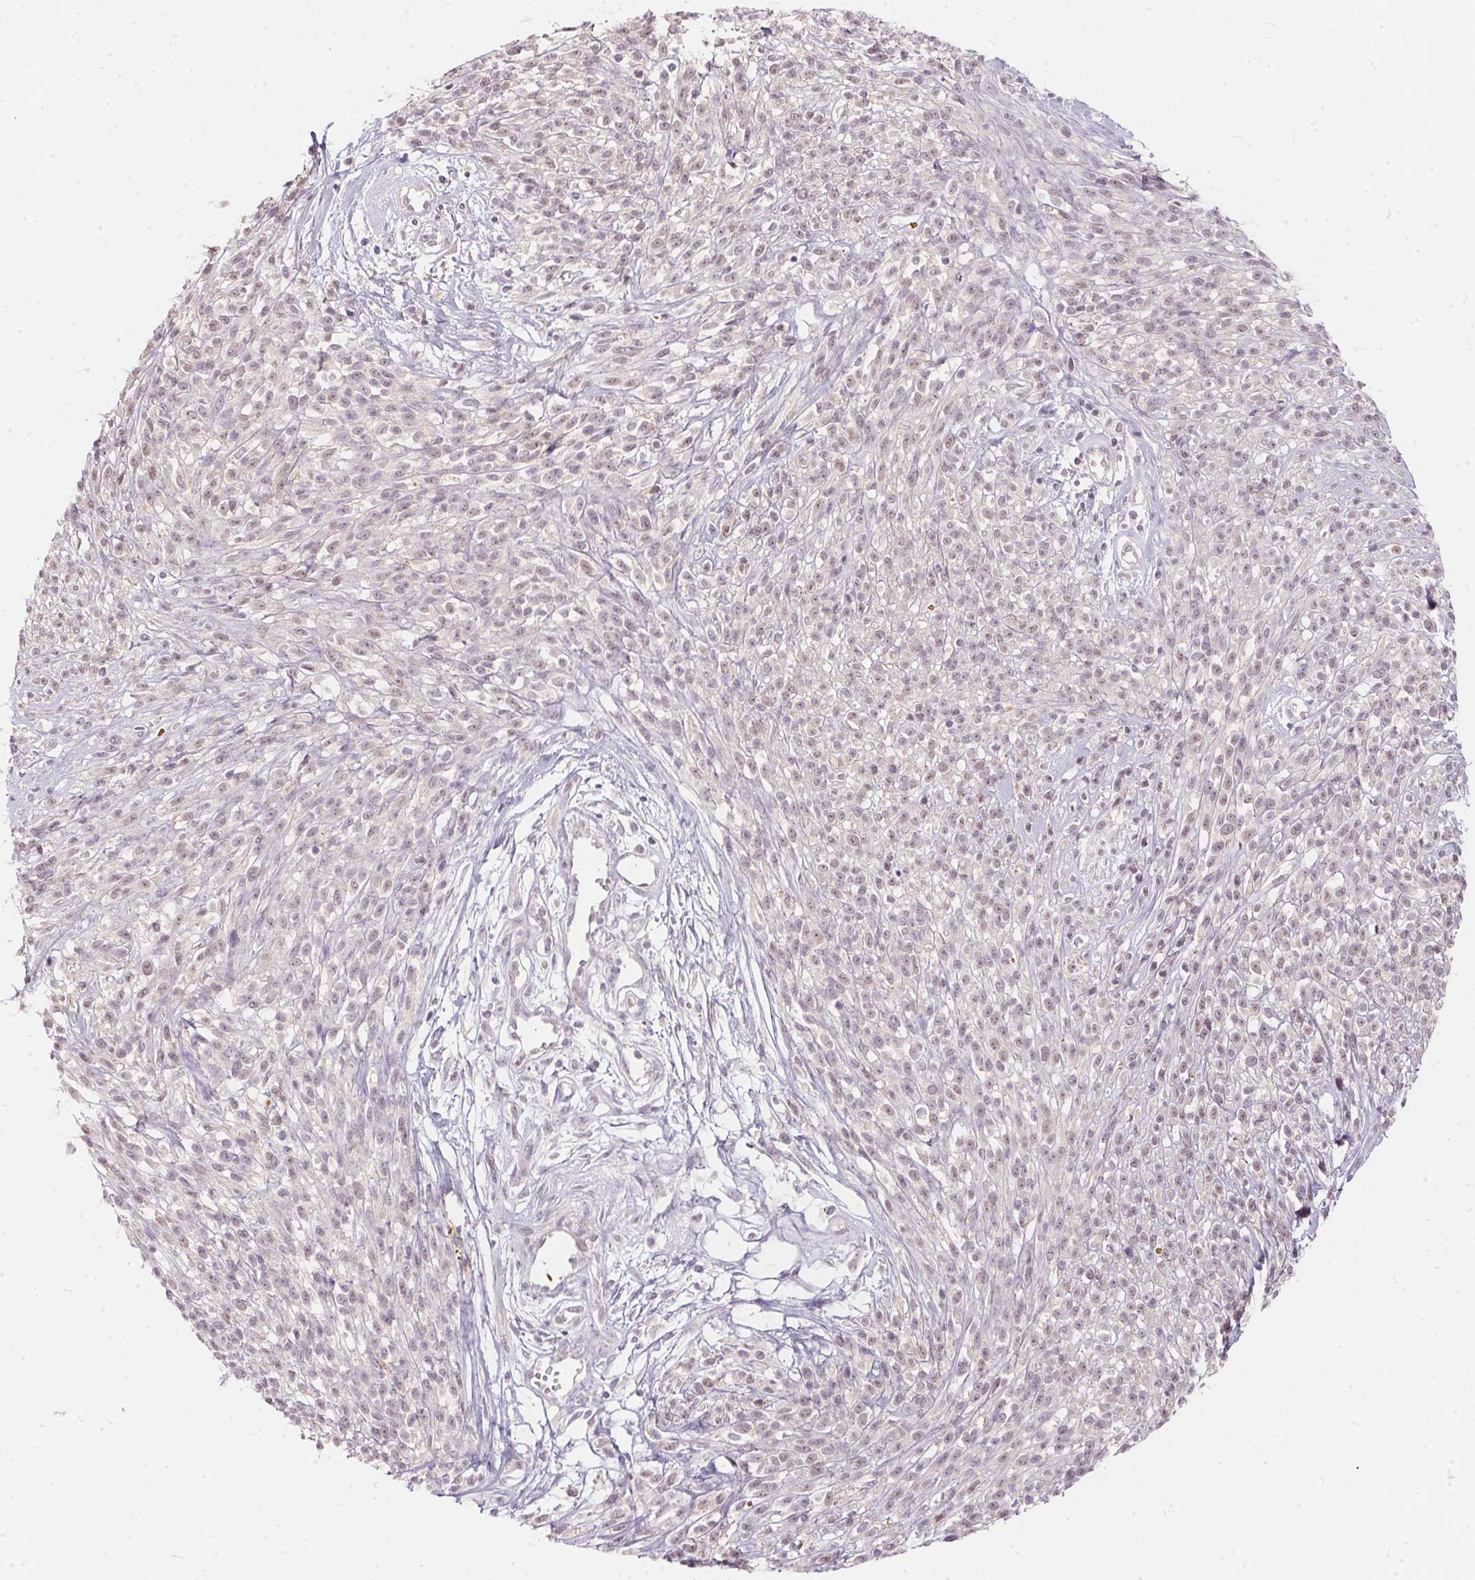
{"staining": {"intensity": "weak", "quantity": "<25%", "location": "nuclear"}, "tissue": "melanoma", "cell_type": "Tumor cells", "image_type": "cancer", "snomed": [{"axis": "morphology", "description": "Malignant melanoma, NOS"}, {"axis": "topography", "description": "Skin"}, {"axis": "topography", "description": "Skin of trunk"}], "caption": "Melanoma stained for a protein using immunohistochemistry (IHC) shows no expression tumor cells.", "gene": "BLMH", "patient": {"sex": "male", "age": 74}}